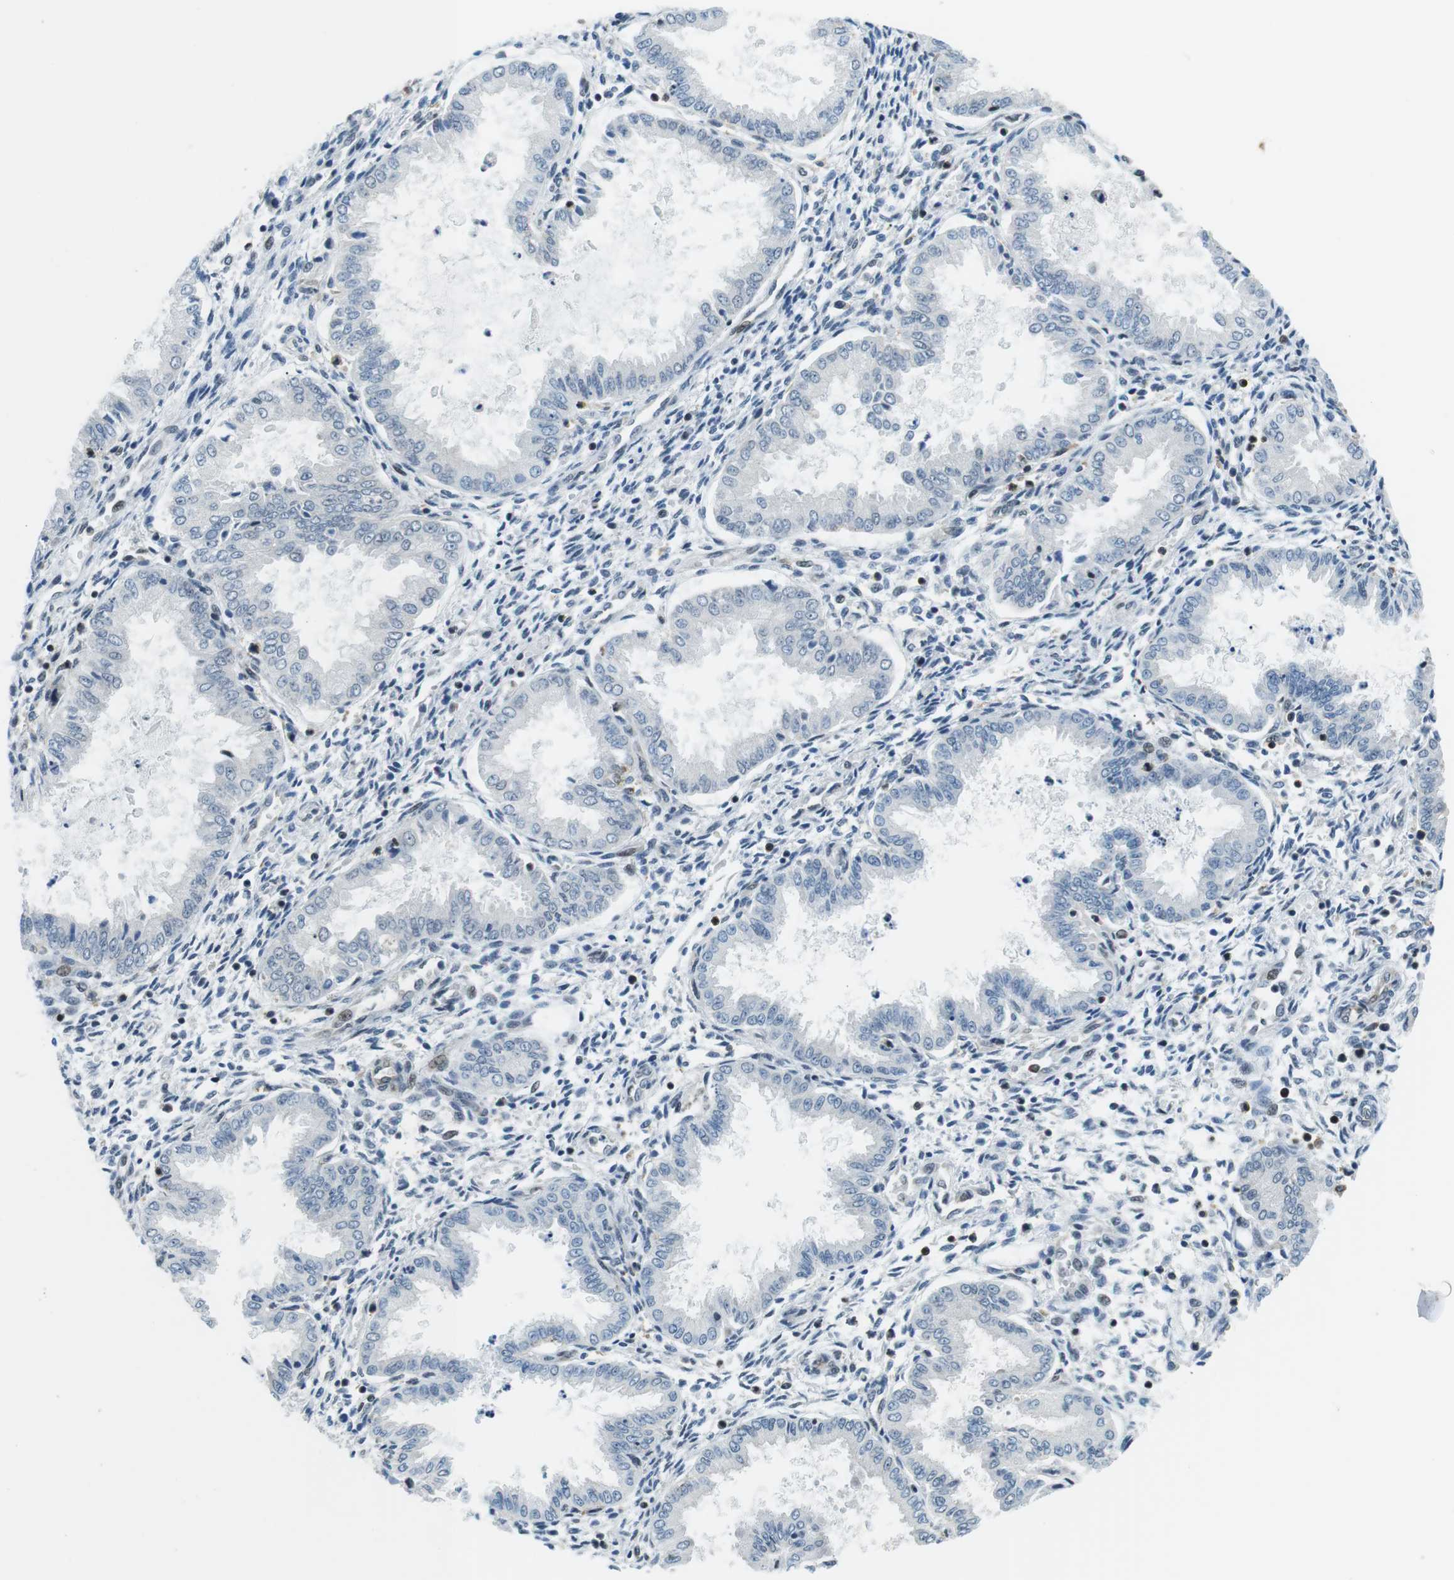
{"staining": {"intensity": "negative", "quantity": "none", "location": "none"}, "tissue": "endometrium", "cell_type": "Cells in endometrial stroma", "image_type": "normal", "snomed": [{"axis": "morphology", "description": "Normal tissue, NOS"}, {"axis": "topography", "description": "Endometrium"}], "caption": "Immunohistochemistry of unremarkable human endometrium demonstrates no positivity in cells in endometrial stroma. (Stains: DAB (3,3'-diaminobenzidine) IHC with hematoxylin counter stain, Microscopy: brightfield microscopy at high magnification).", "gene": "STK10", "patient": {"sex": "female", "age": 33}}